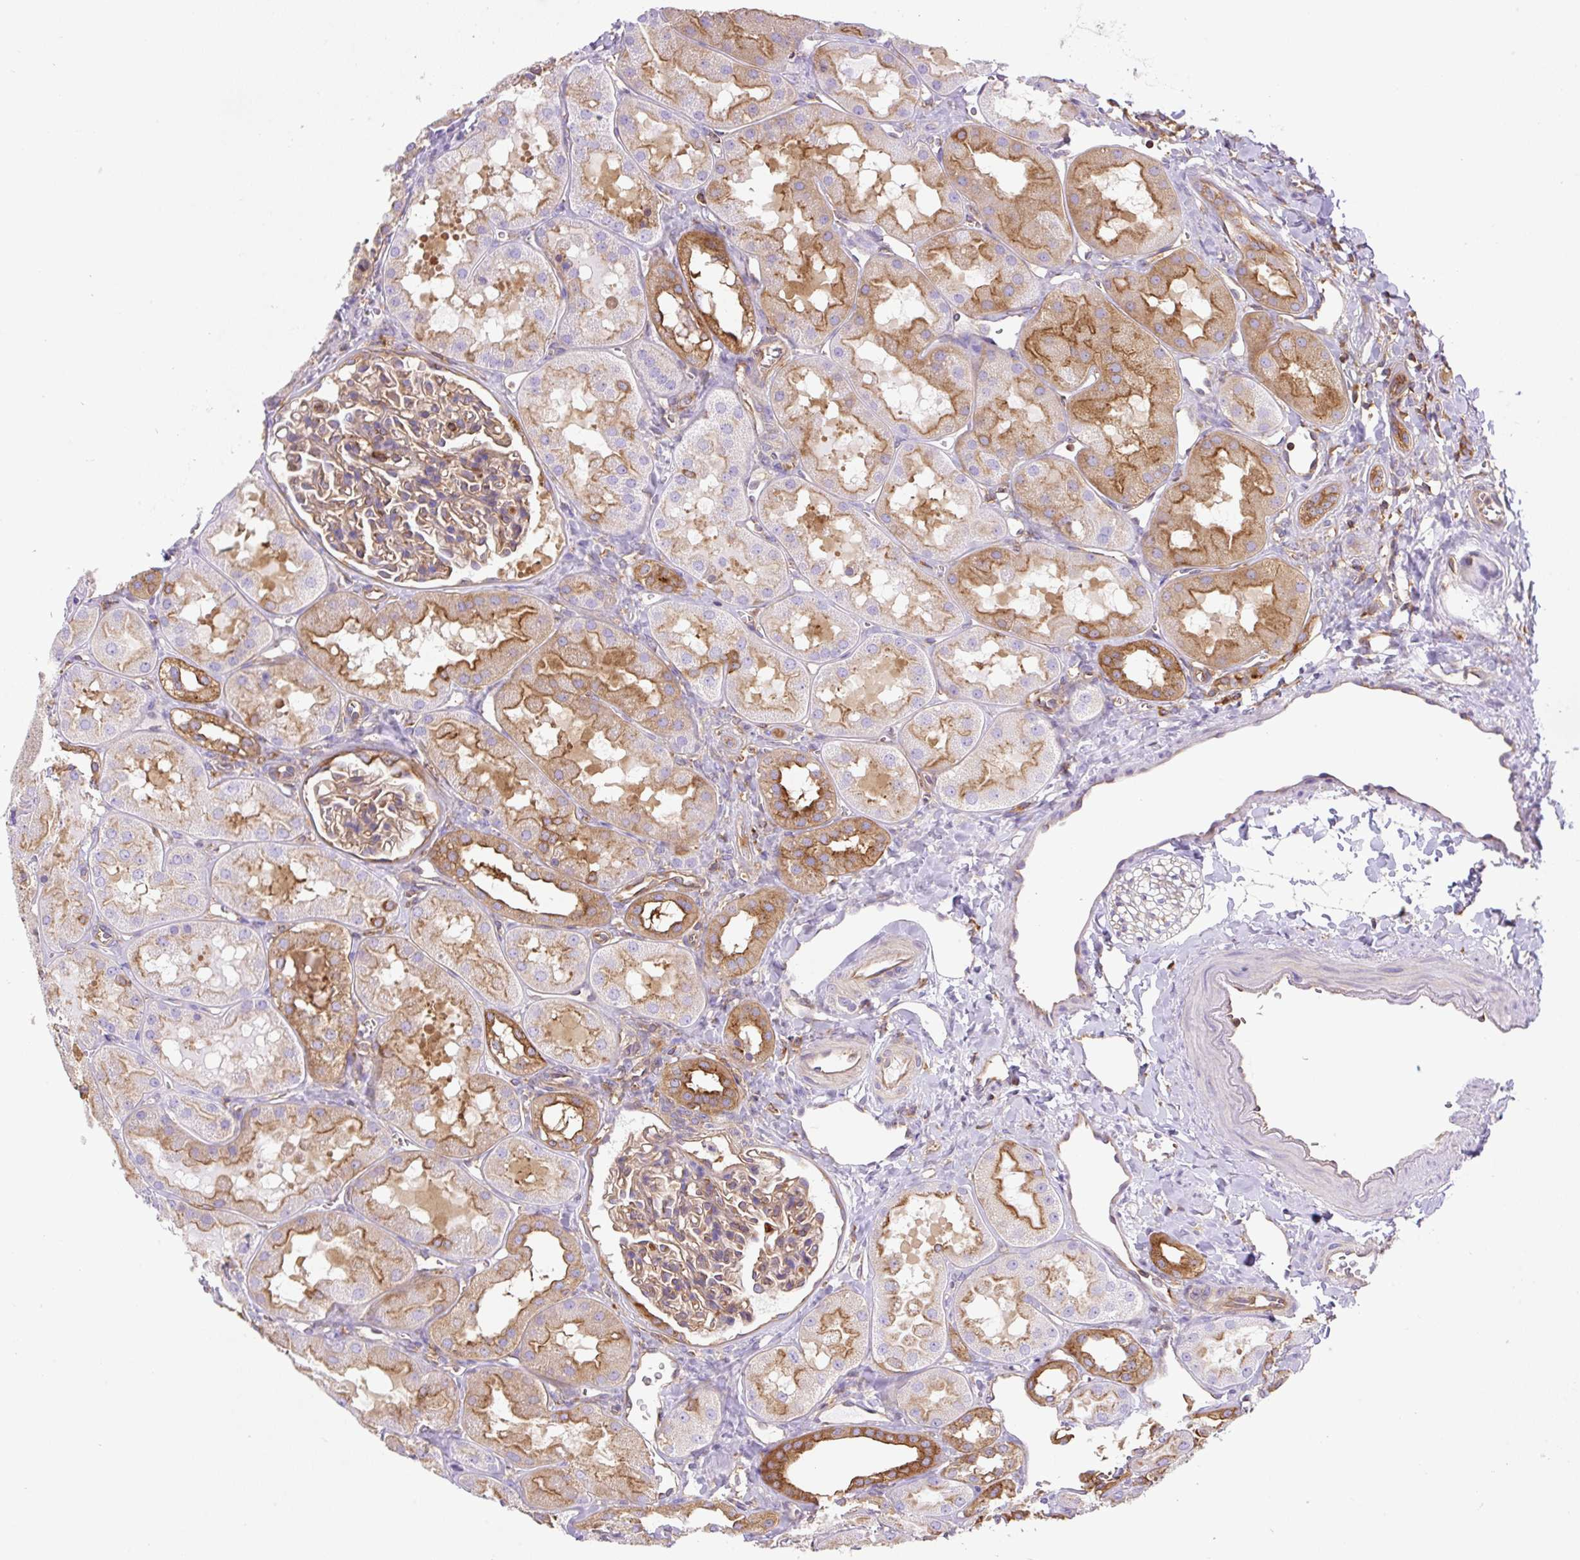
{"staining": {"intensity": "weak", "quantity": ">75%", "location": "cytoplasmic/membranous"}, "tissue": "kidney", "cell_type": "Cells in glomeruli", "image_type": "normal", "snomed": [{"axis": "morphology", "description": "Normal tissue, NOS"}, {"axis": "topography", "description": "Kidney"}, {"axis": "topography", "description": "Urinary bladder"}], "caption": "Normal kidney was stained to show a protein in brown. There is low levels of weak cytoplasmic/membranous expression in approximately >75% of cells in glomeruli. (DAB IHC, brown staining for protein, blue staining for nuclei).", "gene": "DNM2", "patient": {"sex": "male", "age": 16}}